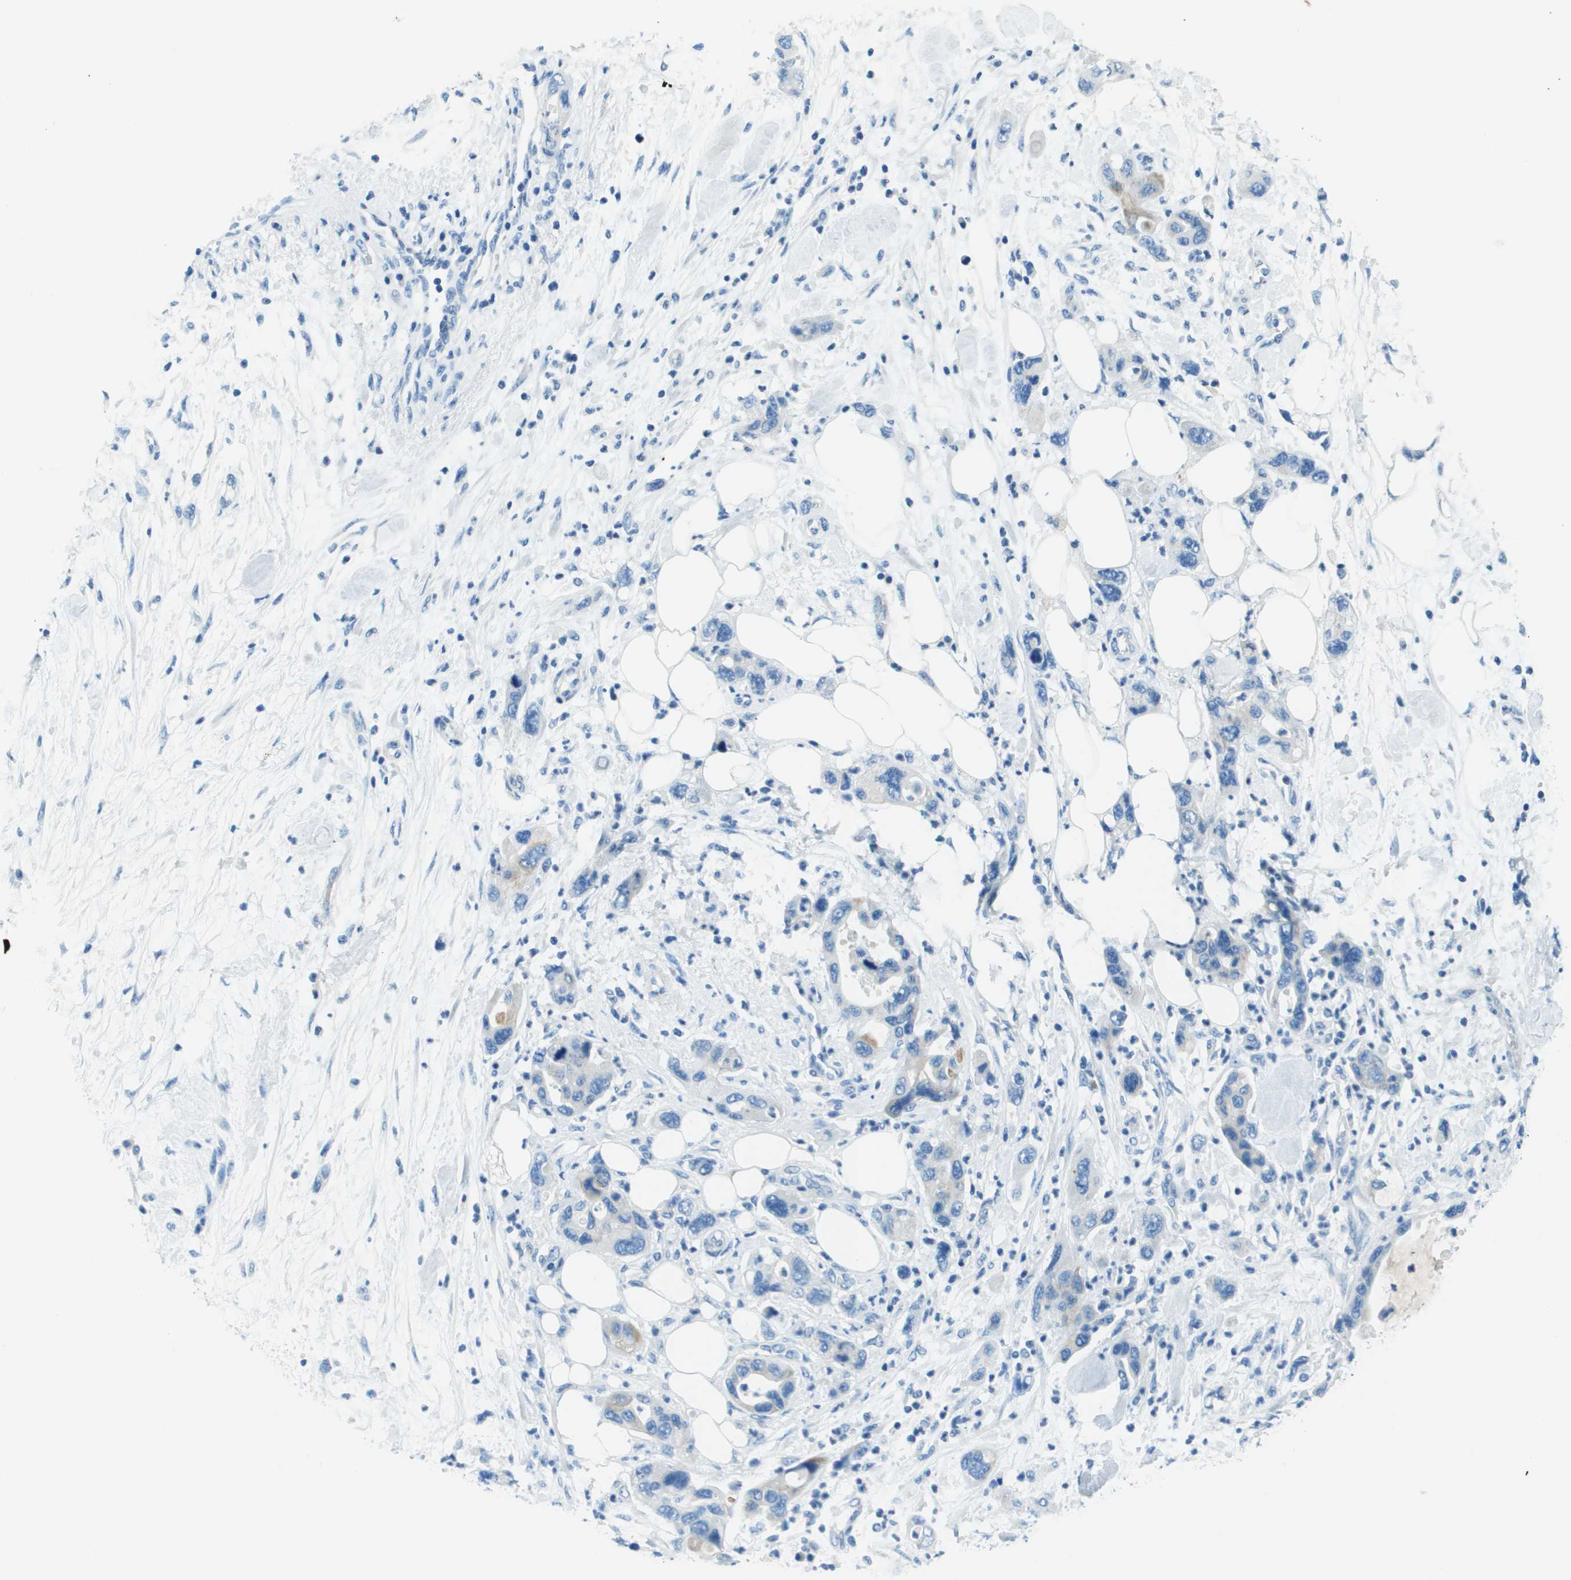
{"staining": {"intensity": "weak", "quantity": "<25%", "location": "cytoplasmic/membranous"}, "tissue": "pancreatic cancer", "cell_type": "Tumor cells", "image_type": "cancer", "snomed": [{"axis": "morphology", "description": "Normal tissue, NOS"}, {"axis": "morphology", "description": "Adenocarcinoma, NOS"}, {"axis": "topography", "description": "Pancreas"}], "caption": "DAB immunohistochemical staining of human adenocarcinoma (pancreatic) demonstrates no significant expression in tumor cells.", "gene": "SLC16A10", "patient": {"sex": "female", "age": 71}}